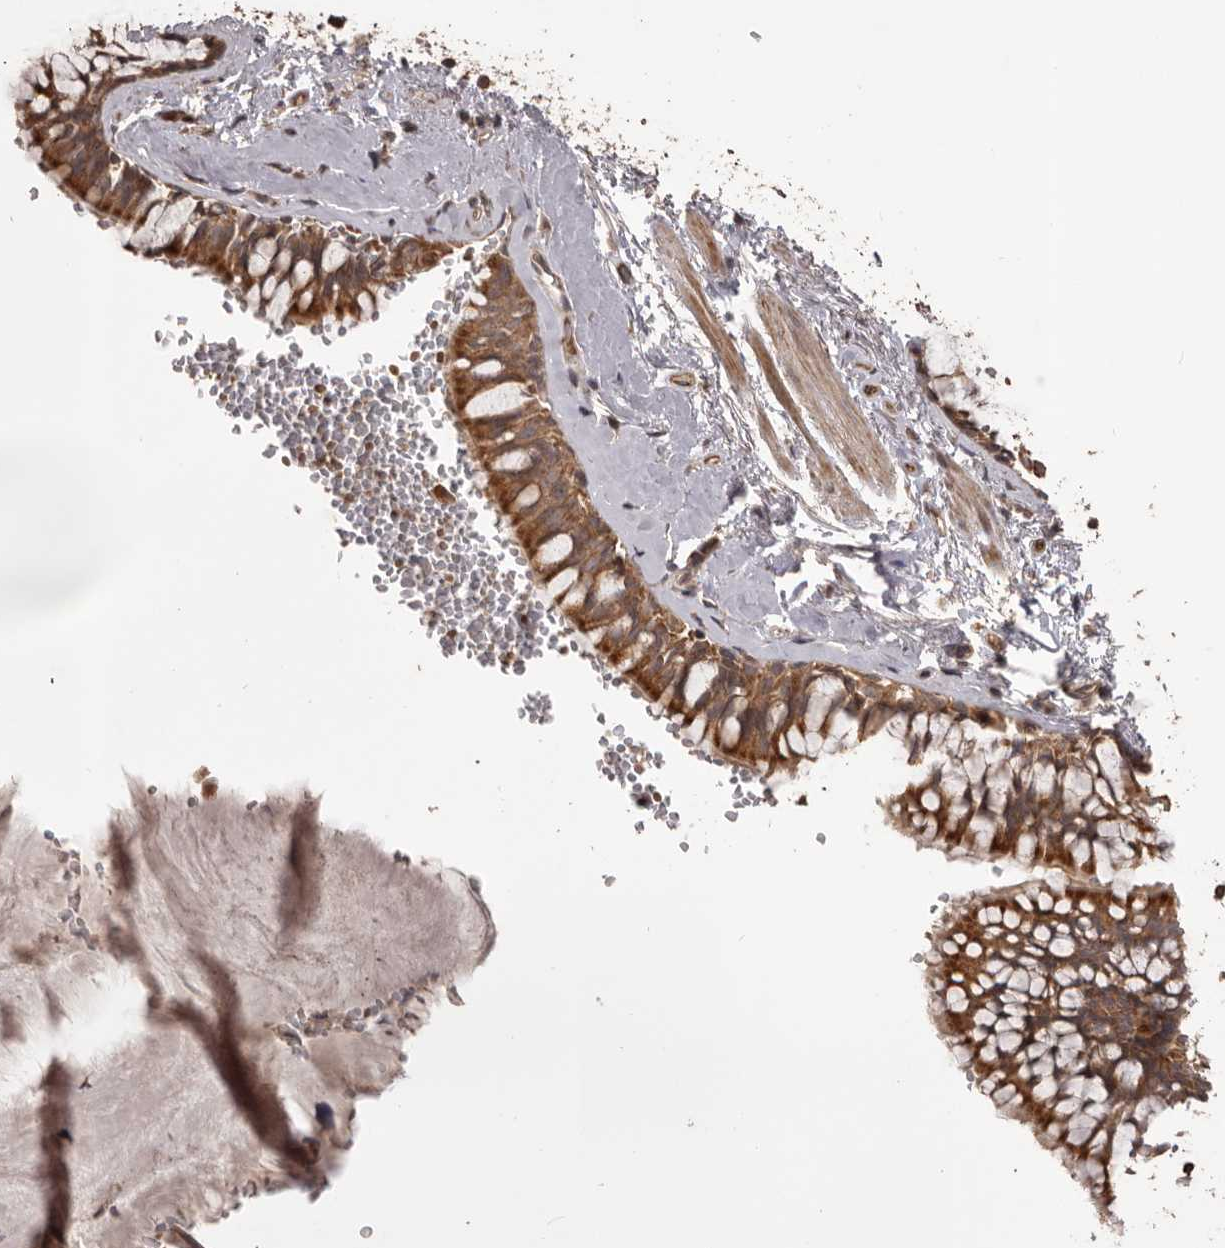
{"staining": {"intensity": "strong", "quantity": ">75%", "location": "cytoplasmic/membranous"}, "tissue": "bronchus", "cell_type": "Respiratory epithelial cells", "image_type": "normal", "snomed": [{"axis": "morphology", "description": "Normal tissue, NOS"}, {"axis": "topography", "description": "Cartilage tissue"}, {"axis": "topography", "description": "Bronchus"}], "caption": "Strong cytoplasmic/membranous expression is identified in about >75% of respiratory epithelial cells in unremarkable bronchus.", "gene": "QRSL1", "patient": {"sex": "female", "age": 73}}